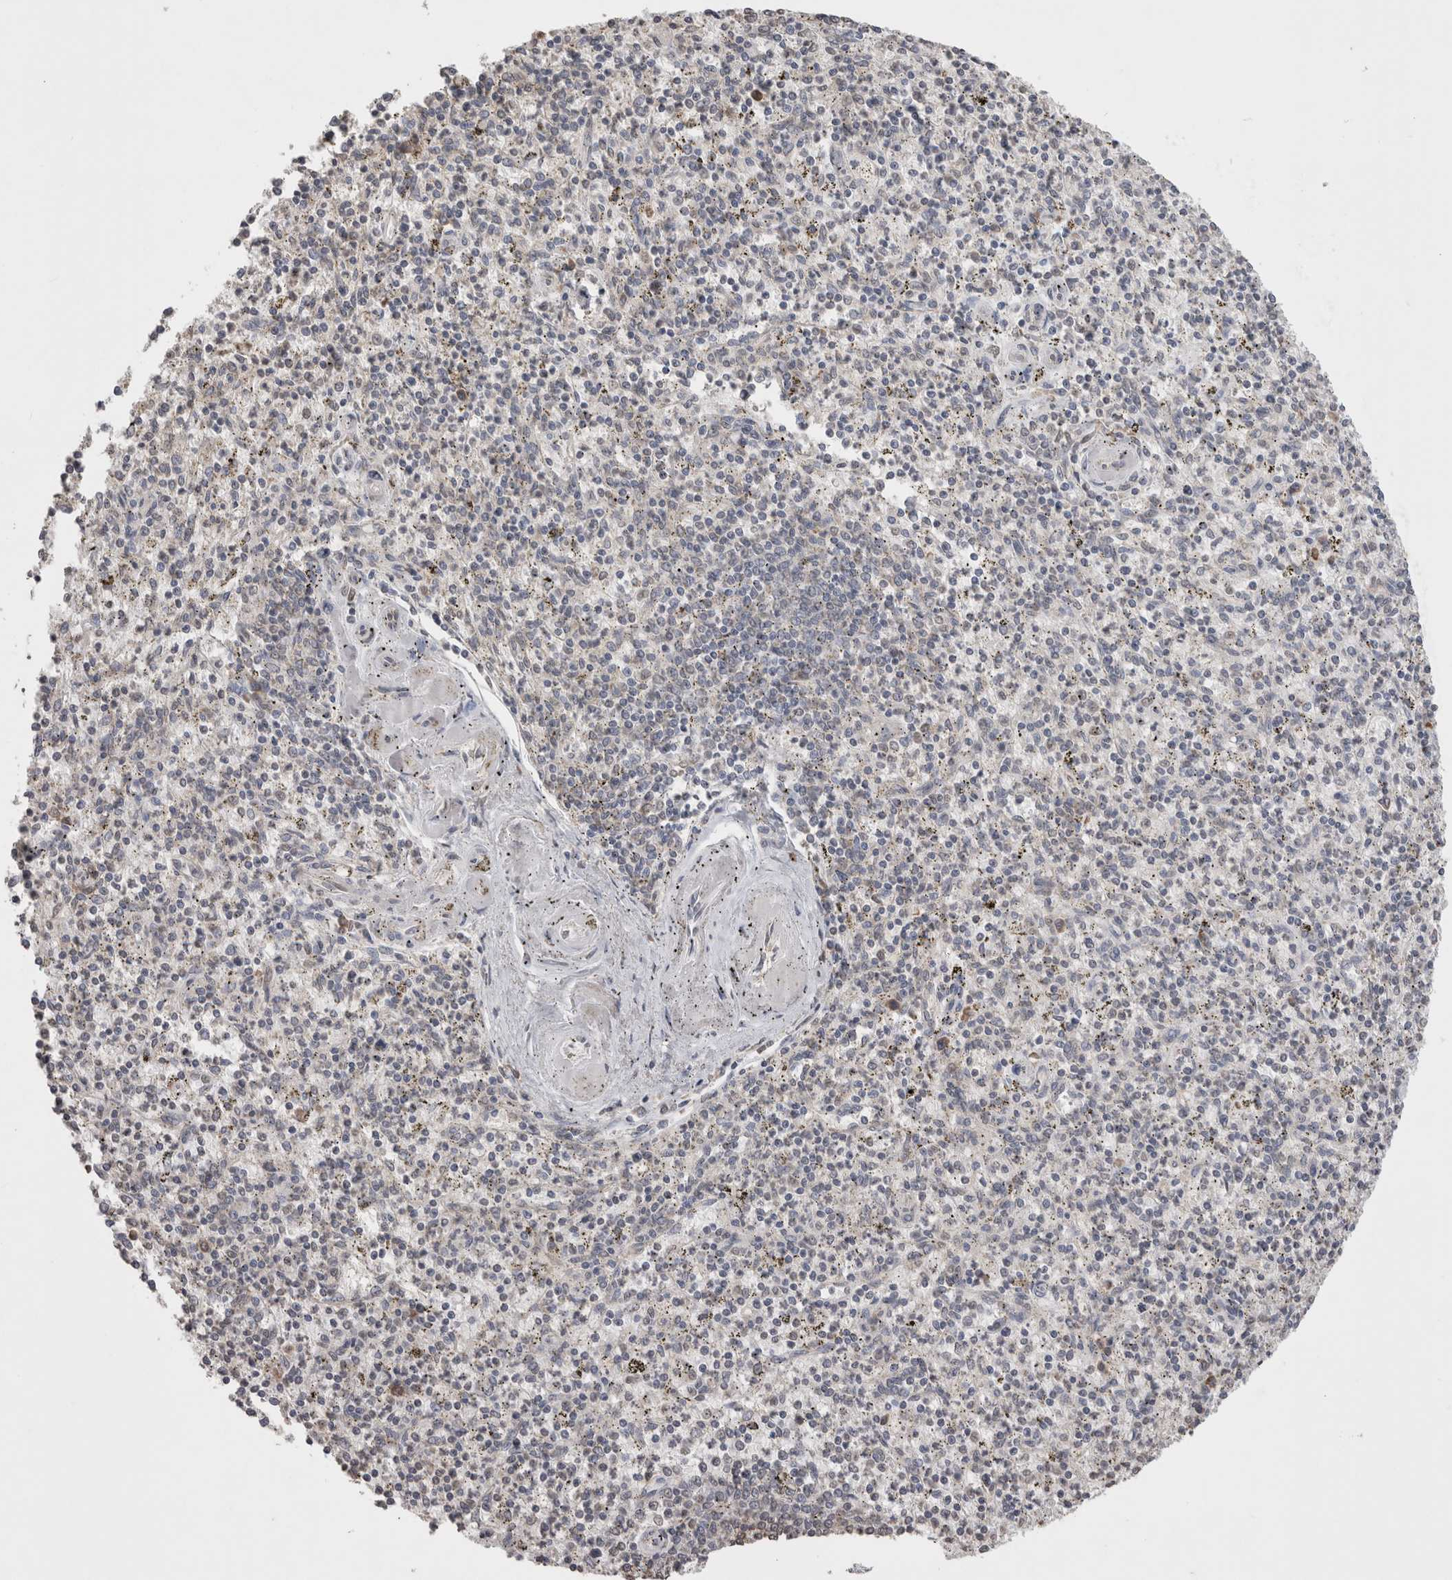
{"staining": {"intensity": "negative", "quantity": "none", "location": "none"}, "tissue": "spleen", "cell_type": "Cells in red pulp", "image_type": "normal", "snomed": [{"axis": "morphology", "description": "Normal tissue, NOS"}, {"axis": "topography", "description": "Spleen"}], "caption": "An image of spleen stained for a protein exhibits no brown staining in cells in red pulp.", "gene": "NOMO1", "patient": {"sex": "male", "age": 72}}